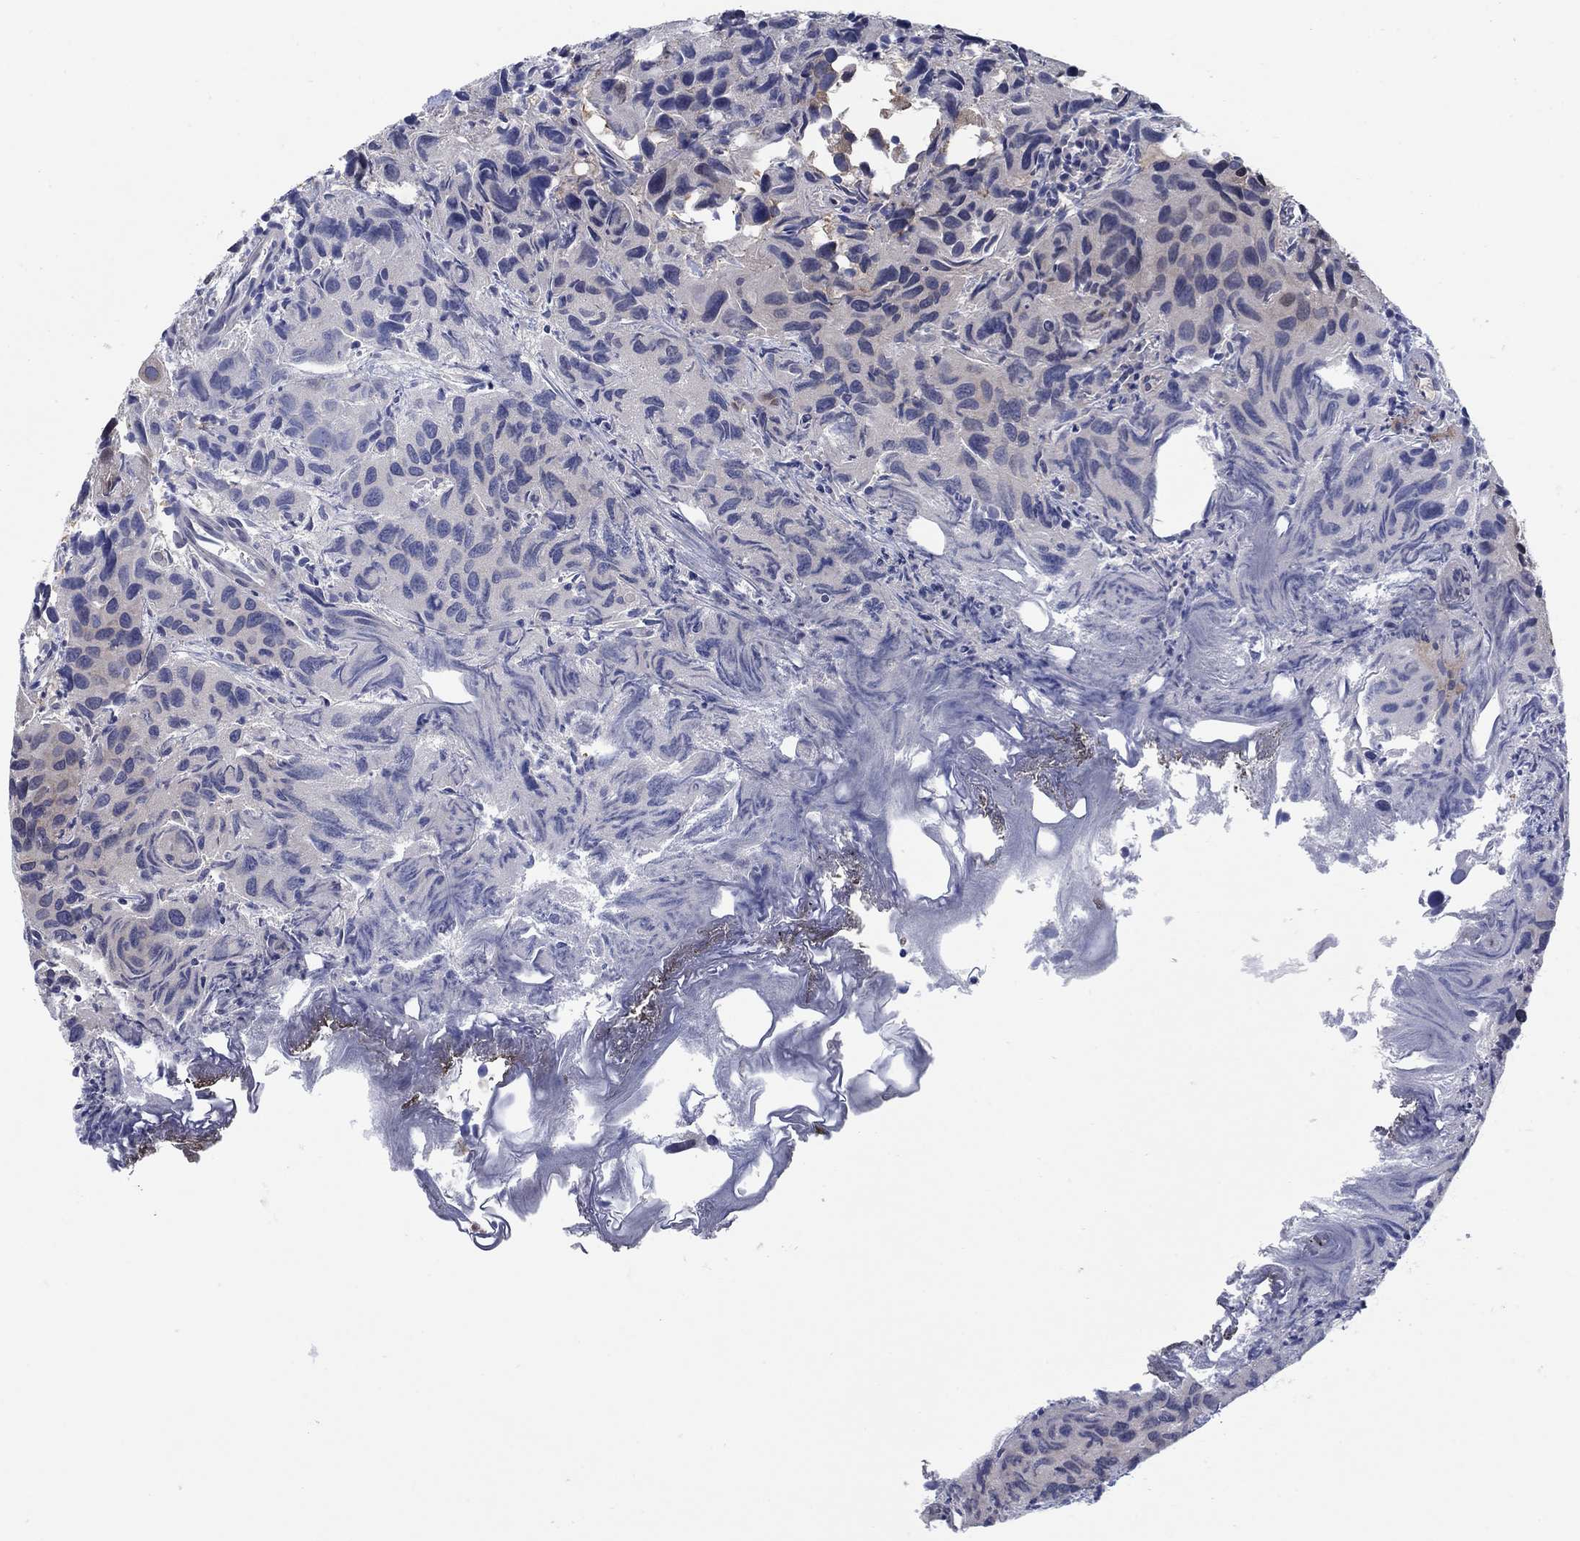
{"staining": {"intensity": "moderate", "quantity": "<25%", "location": "cytoplasmic/membranous"}, "tissue": "urothelial cancer", "cell_type": "Tumor cells", "image_type": "cancer", "snomed": [{"axis": "morphology", "description": "Urothelial carcinoma, High grade"}, {"axis": "topography", "description": "Urinary bladder"}], "caption": "Approximately <25% of tumor cells in human high-grade urothelial carcinoma show moderate cytoplasmic/membranous protein staining as visualized by brown immunohistochemical staining.", "gene": "TMEM59", "patient": {"sex": "male", "age": 79}}